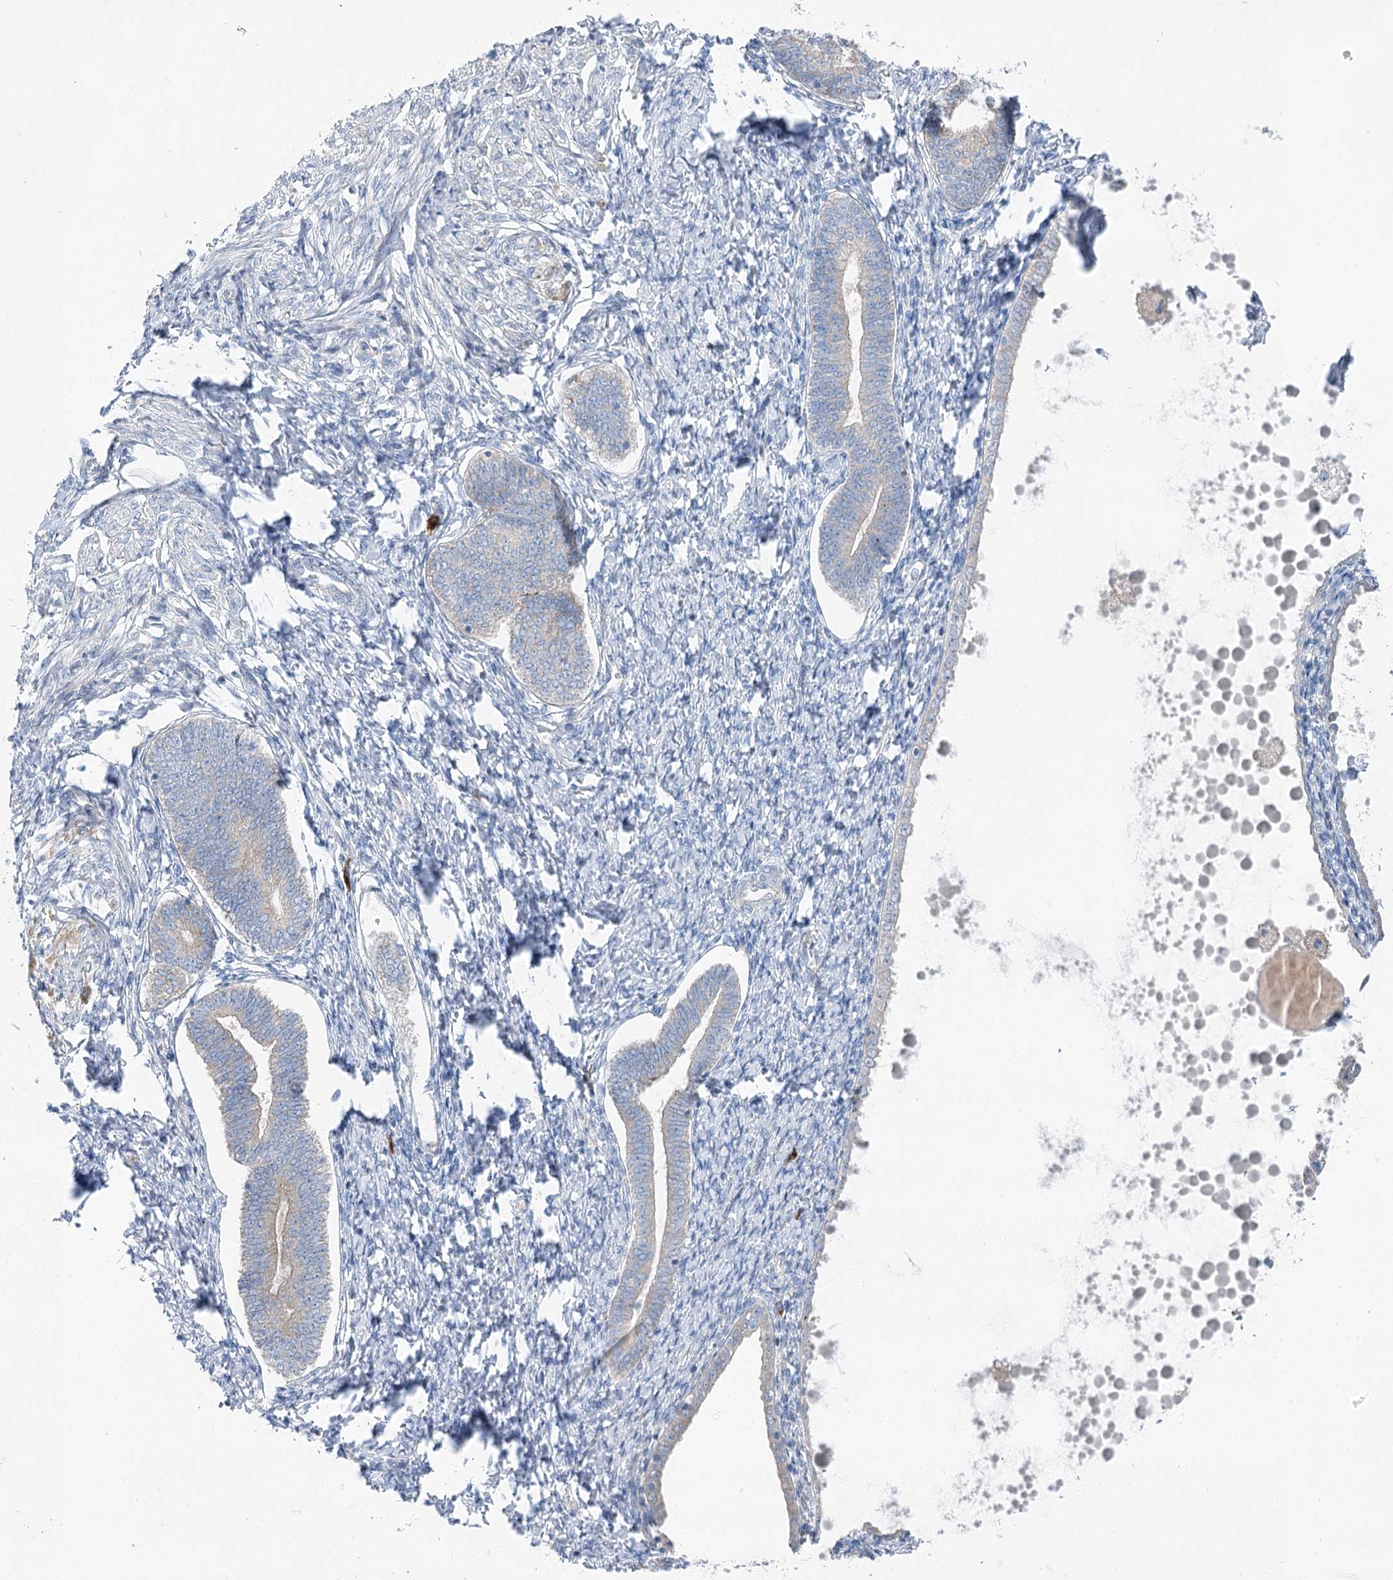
{"staining": {"intensity": "negative", "quantity": "none", "location": "none"}, "tissue": "endometrium", "cell_type": "Cells in endometrial stroma", "image_type": "normal", "snomed": [{"axis": "morphology", "description": "Normal tissue, NOS"}, {"axis": "topography", "description": "Endometrium"}], "caption": "Immunohistochemical staining of benign human endometrium shows no significant positivity in cells in endometrial stroma. (DAB (3,3'-diaminobenzidine) immunohistochemistry (IHC) with hematoxylin counter stain).", "gene": "POGLUT1", "patient": {"sex": "female", "age": 72}}